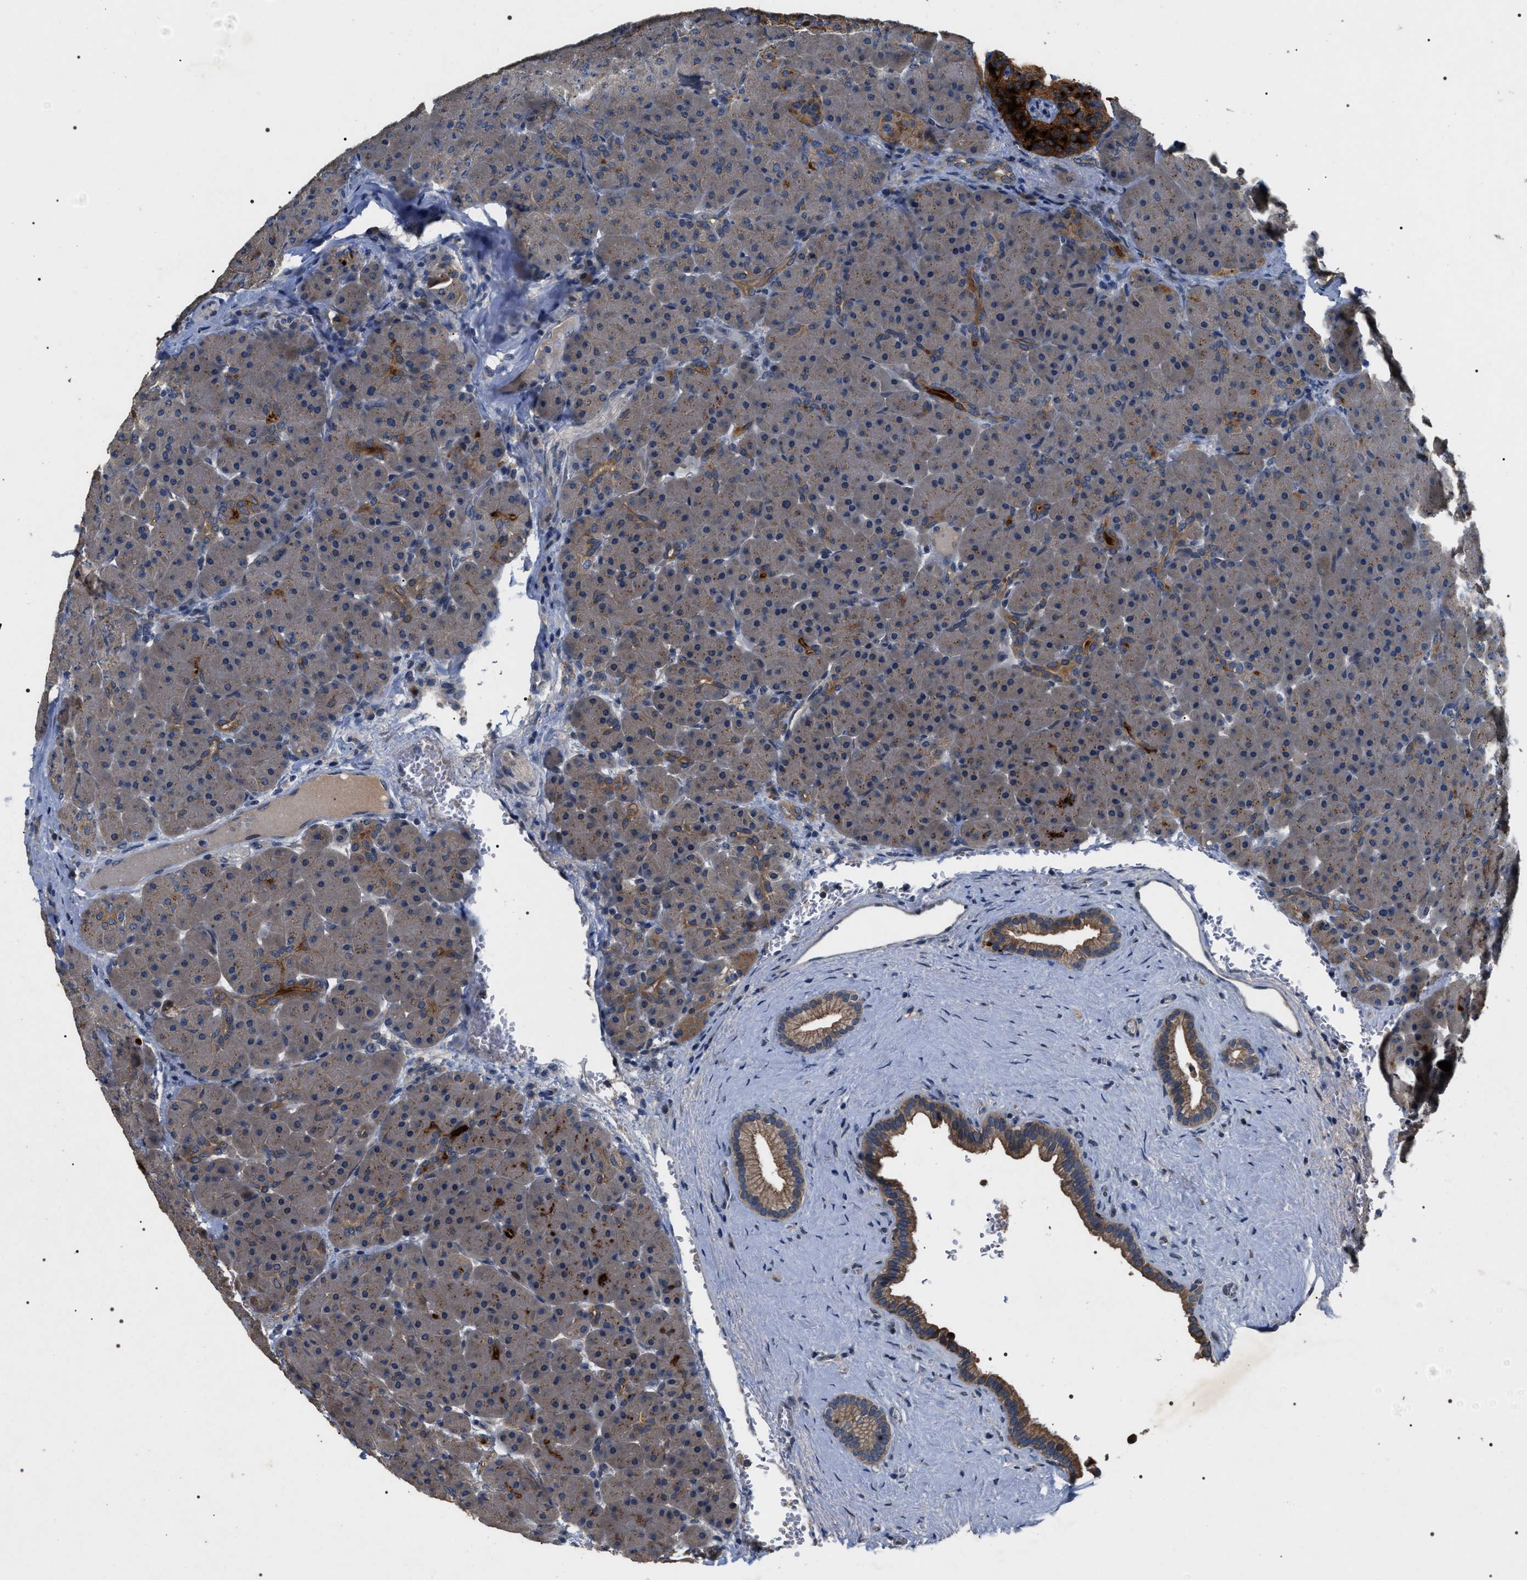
{"staining": {"intensity": "moderate", "quantity": "<25%", "location": "cytoplasmic/membranous"}, "tissue": "pancreas", "cell_type": "Exocrine glandular cells", "image_type": "normal", "snomed": [{"axis": "morphology", "description": "Normal tissue, NOS"}, {"axis": "topography", "description": "Pancreas"}], "caption": "Immunohistochemistry of unremarkable human pancreas demonstrates low levels of moderate cytoplasmic/membranous staining in approximately <25% of exocrine glandular cells. Using DAB (3,3'-diaminobenzidine) (brown) and hematoxylin (blue) stains, captured at high magnification using brightfield microscopy.", "gene": "IFT81", "patient": {"sex": "male", "age": 66}}